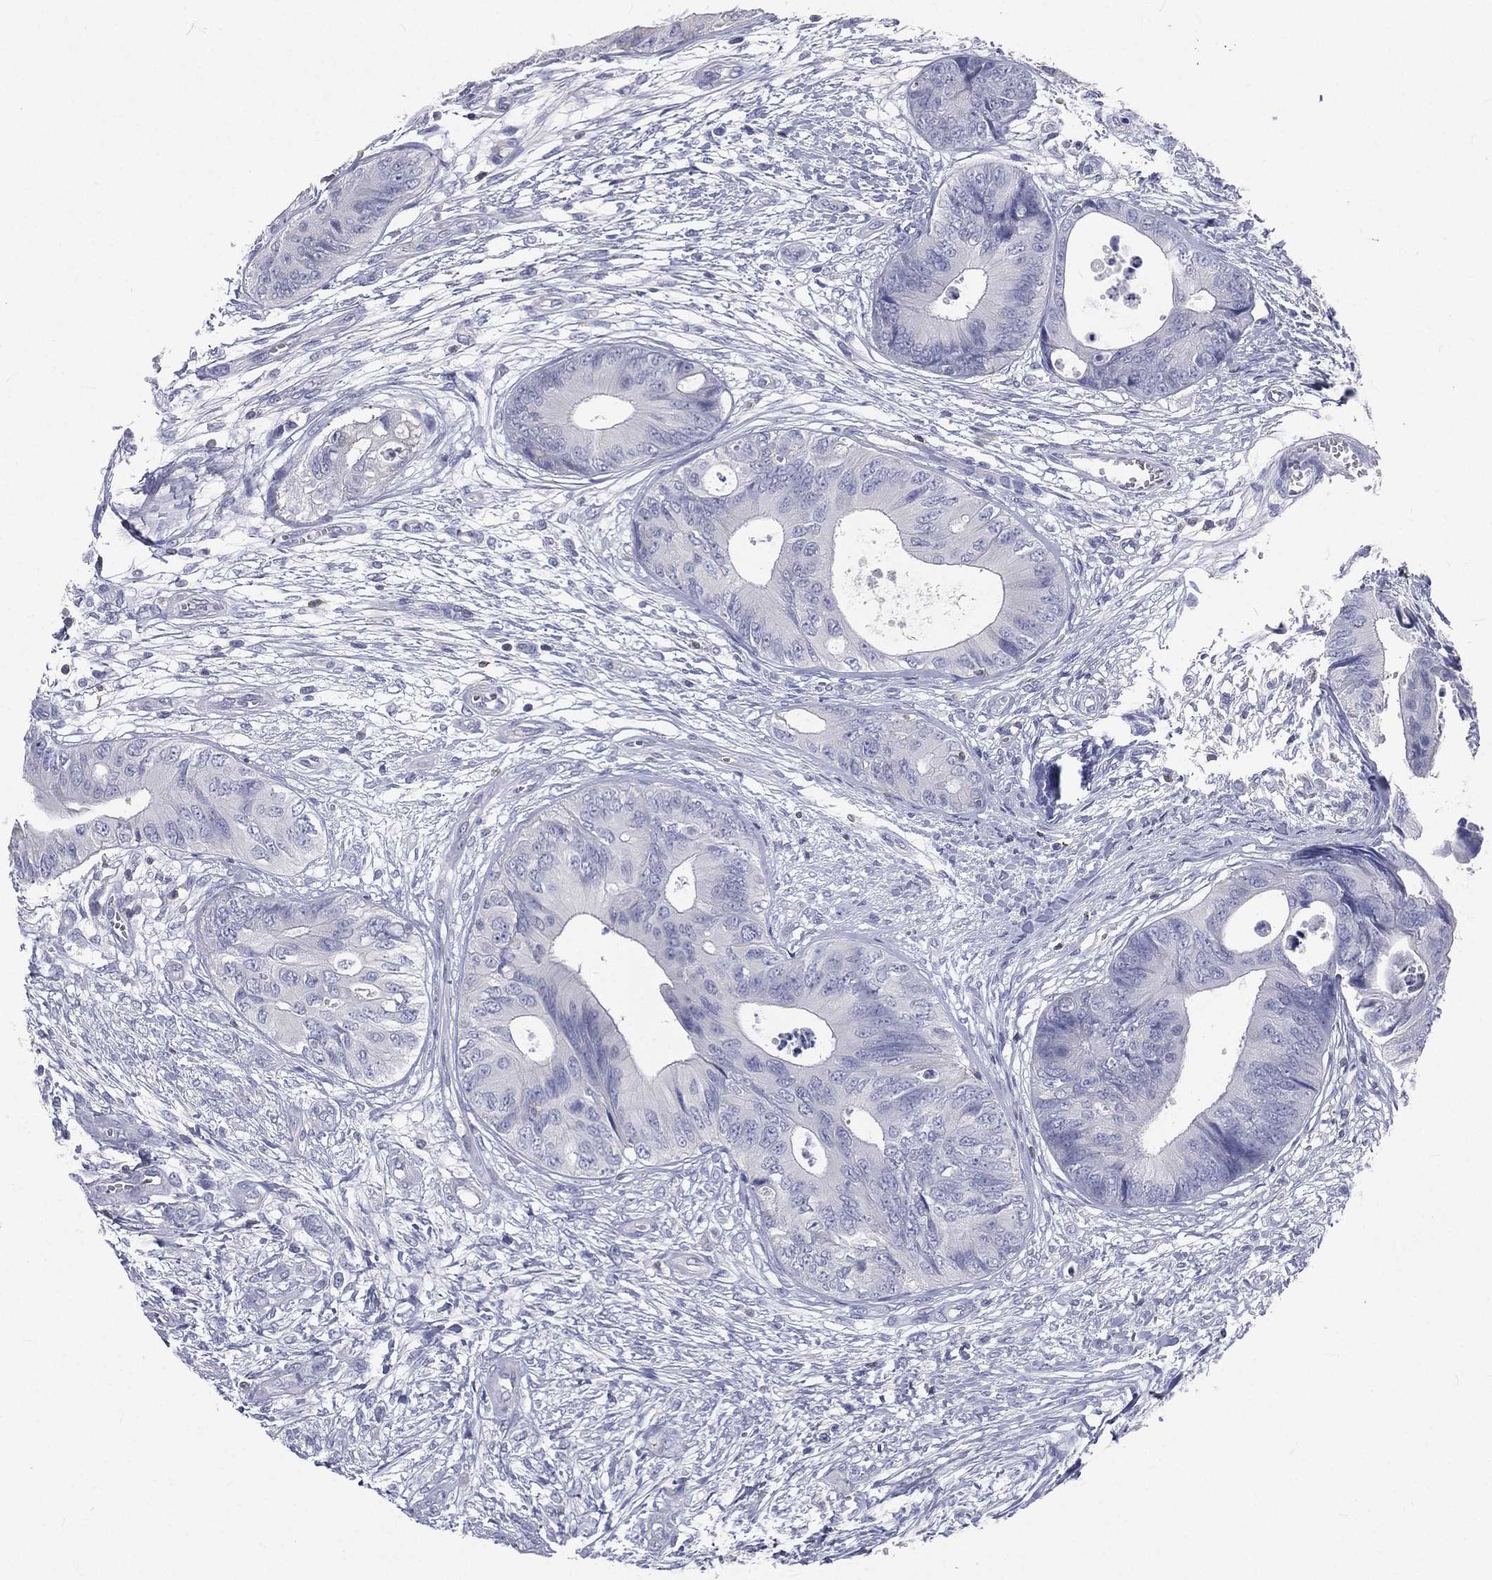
{"staining": {"intensity": "negative", "quantity": "none", "location": "none"}, "tissue": "colorectal cancer", "cell_type": "Tumor cells", "image_type": "cancer", "snomed": [{"axis": "morphology", "description": "Normal tissue, NOS"}, {"axis": "morphology", "description": "Adenocarcinoma, NOS"}, {"axis": "topography", "description": "Colon"}], "caption": "Tumor cells are negative for brown protein staining in adenocarcinoma (colorectal). Brightfield microscopy of IHC stained with DAB (brown) and hematoxylin (blue), captured at high magnification.", "gene": "CD3D", "patient": {"sex": "male", "age": 65}}